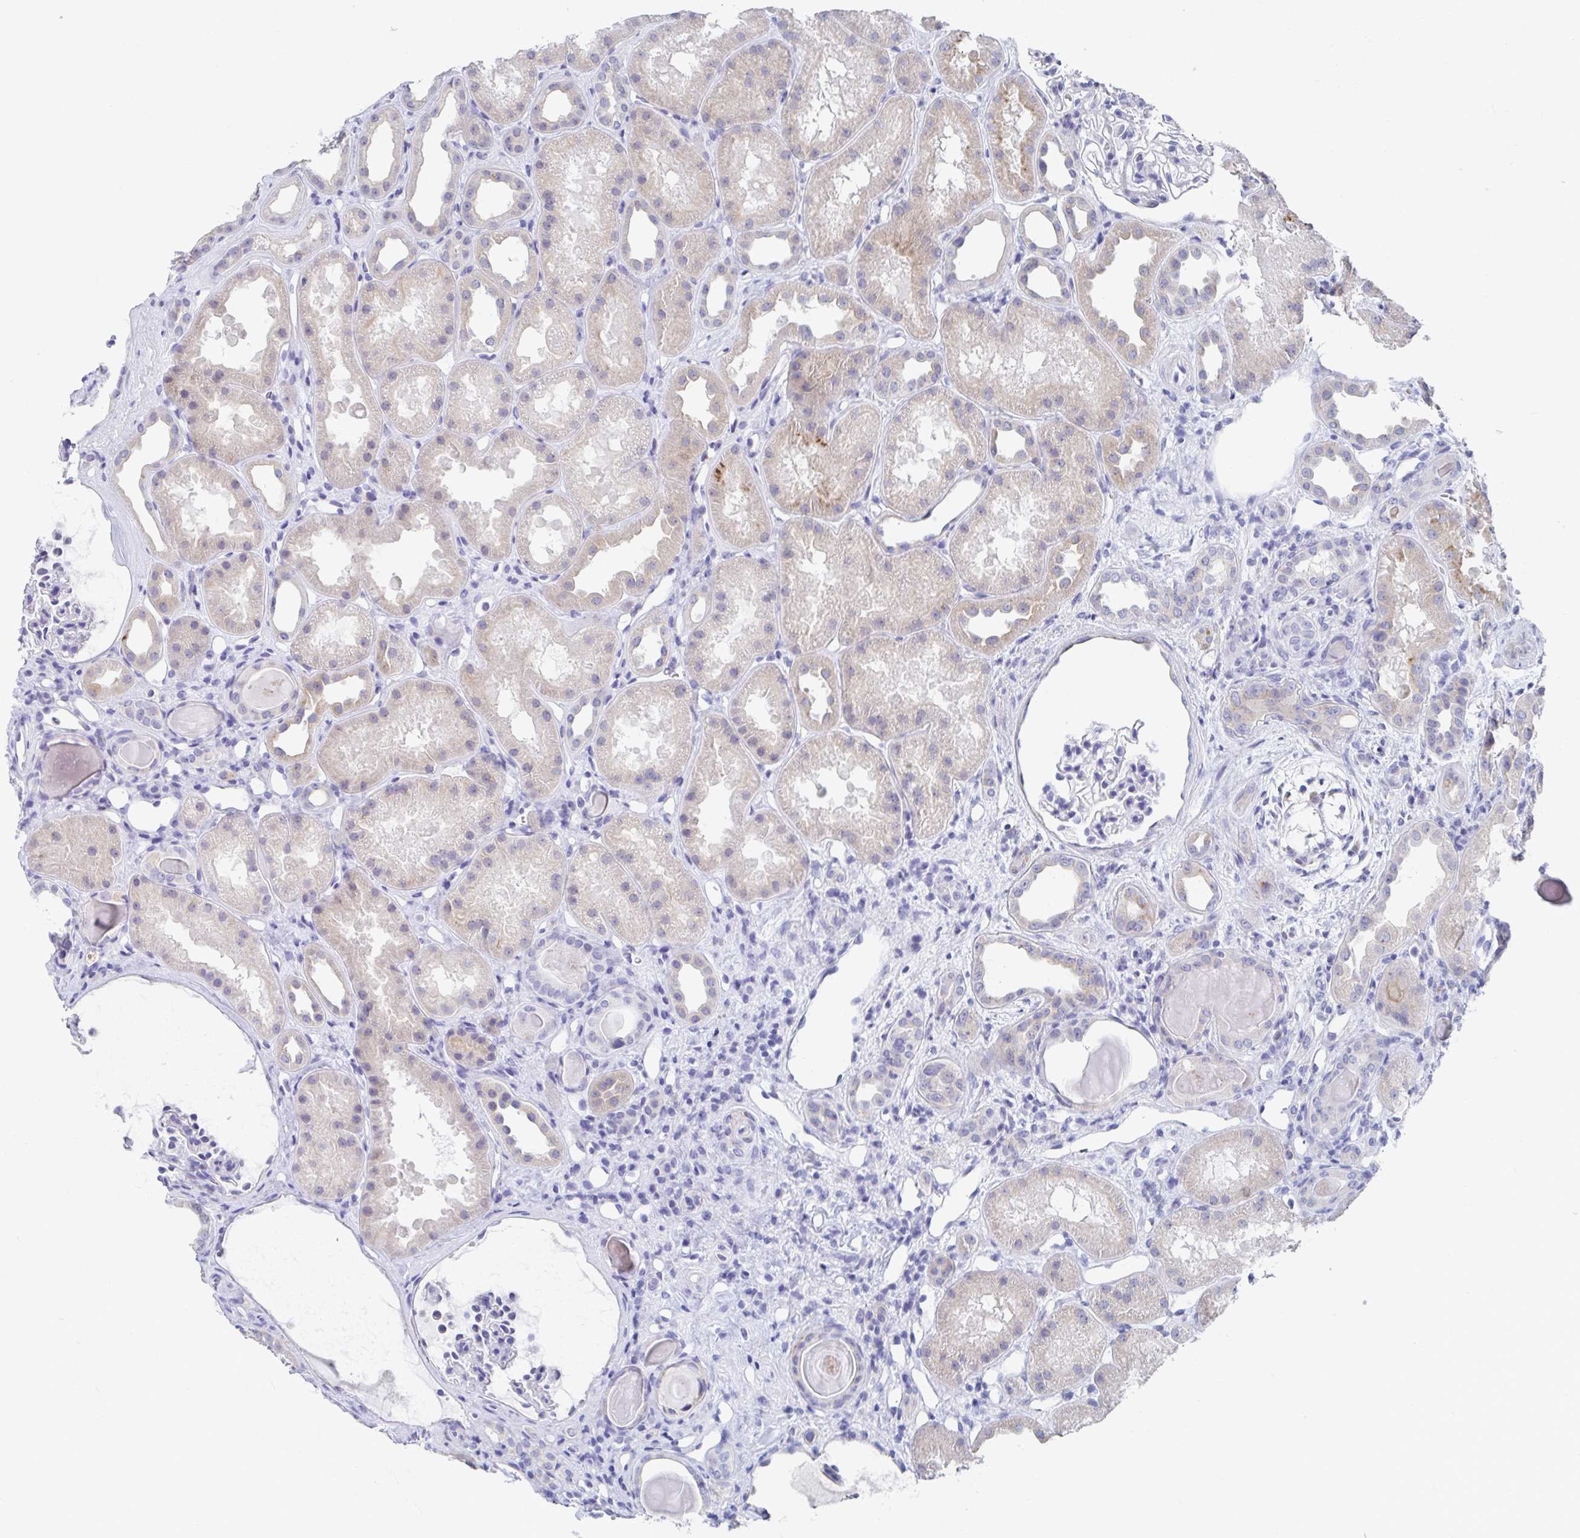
{"staining": {"intensity": "negative", "quantity": "none", "location": "none"}, "tissue": "kidney", "cell_type": "Cells in glomeruli", "image_type": "normal", "snomed": [{"axis": "morphology", "description": "Normal tissue, NOS"}, {"axis": "topography", "description": "Kidney"}], "caption": "This is a image of immunohistochemistry (IHC) staining of normal kidney, which shows no positivity in cells in glomeruli. (DAB immunohistochemistry with hematoxylin counter stain).", "gene": "TAS2R39", "patient": {"sex": "male", "age": 61}}